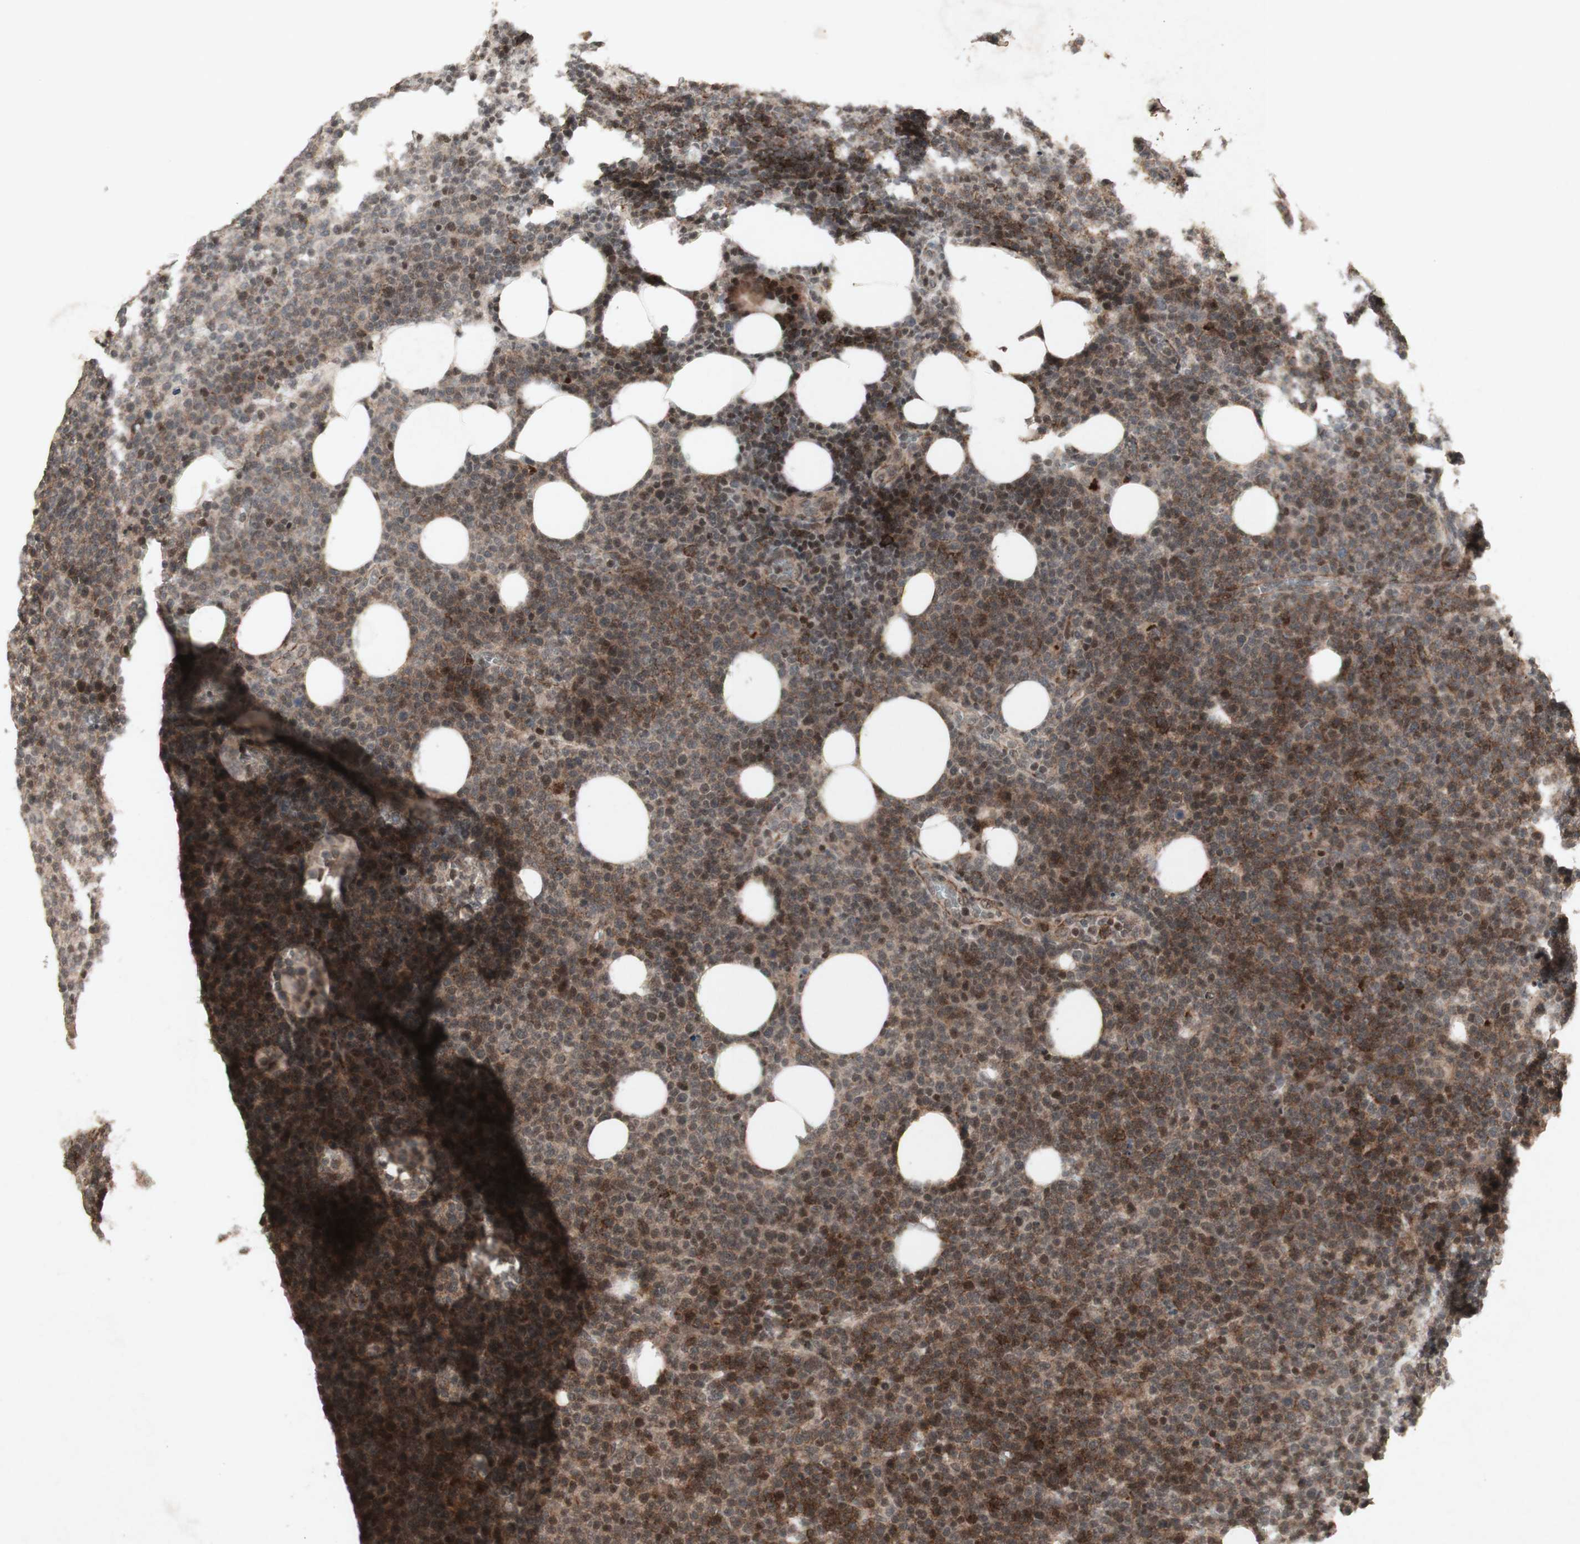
{"staining": {"intensity": "weak", "quantity": ">75%", "location": "cytoplasmic/membranous"}, "tissue": "lymphoma", "cell_type": "Tumor cells", "image_type": "cancer", "snomed": [{"axis": "morphology", "description": "Malignant lymphoma, non-Hodgkin's type, High grade"}, {"axis": "topography", "description": "Lymph node"}], "caption": "About >75% of tumor cells in lymphoma reveal weak cytoplasmic/membranous protein staining as visualized by brown immunohistochemical staining.", "gene": "PLXNA1", "patient": {"sex": "male", "age": 61}}